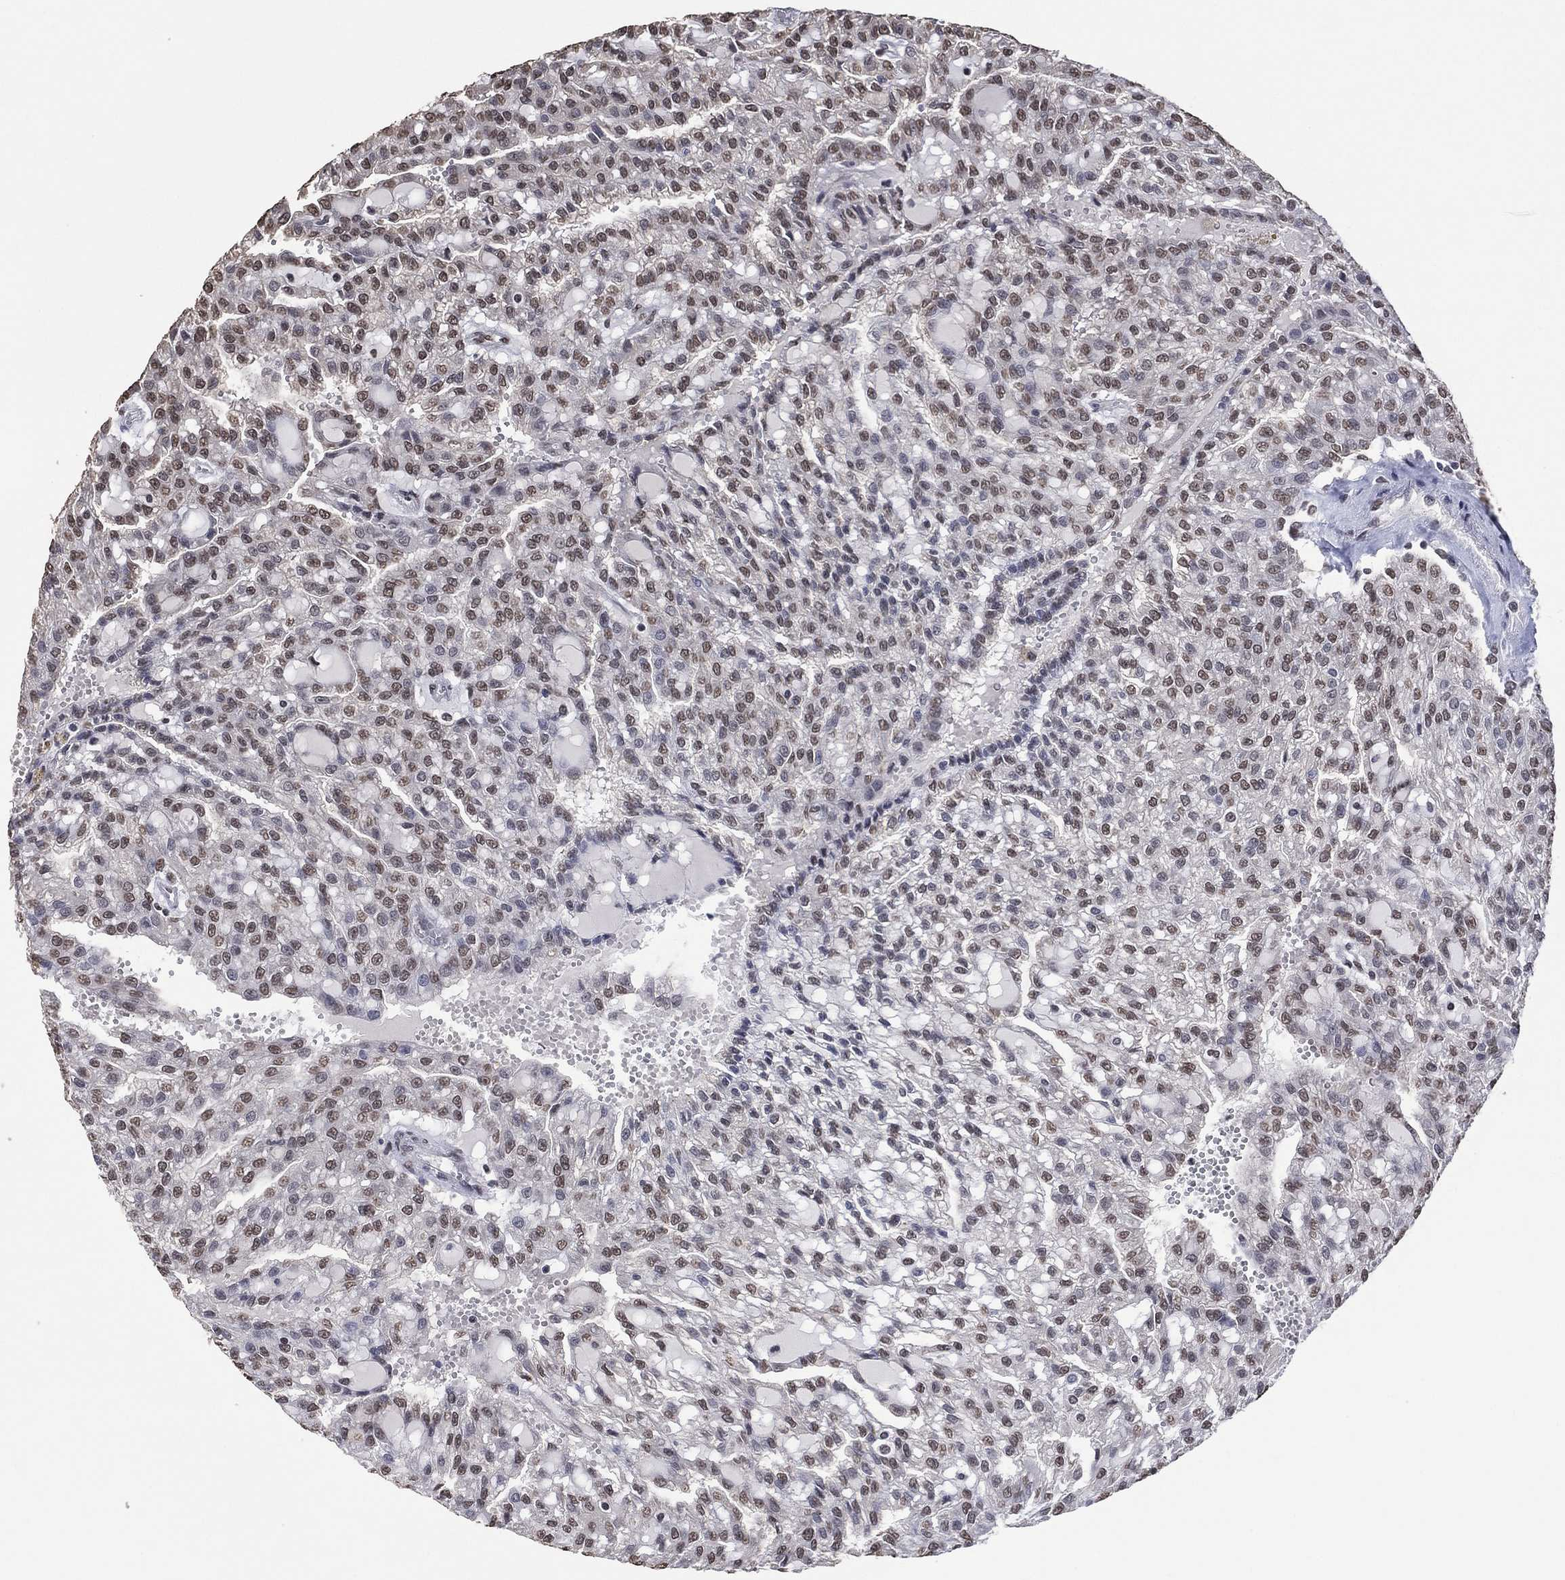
{"staining": {"intensity": "weak", "quantity": "25%-75%", "location": "nuclear"}, "tissue": "renal cancer", "cell_type": "Tumor cells", "image_type": "cancer", "snomed": [{"axis": "morphology", "description": "Adenocarcinoma, NOS"}, {"axis": "topography", "description": "Kidney"}], "caption": "Renal cancer (adenocarcinoma) stained with immunohistochemistry exhibits weak nuclear positivity in about 25%-75% of tumor cells.", "gene": "EHMT1", "patient": {"sex": "male", "age": 63}}